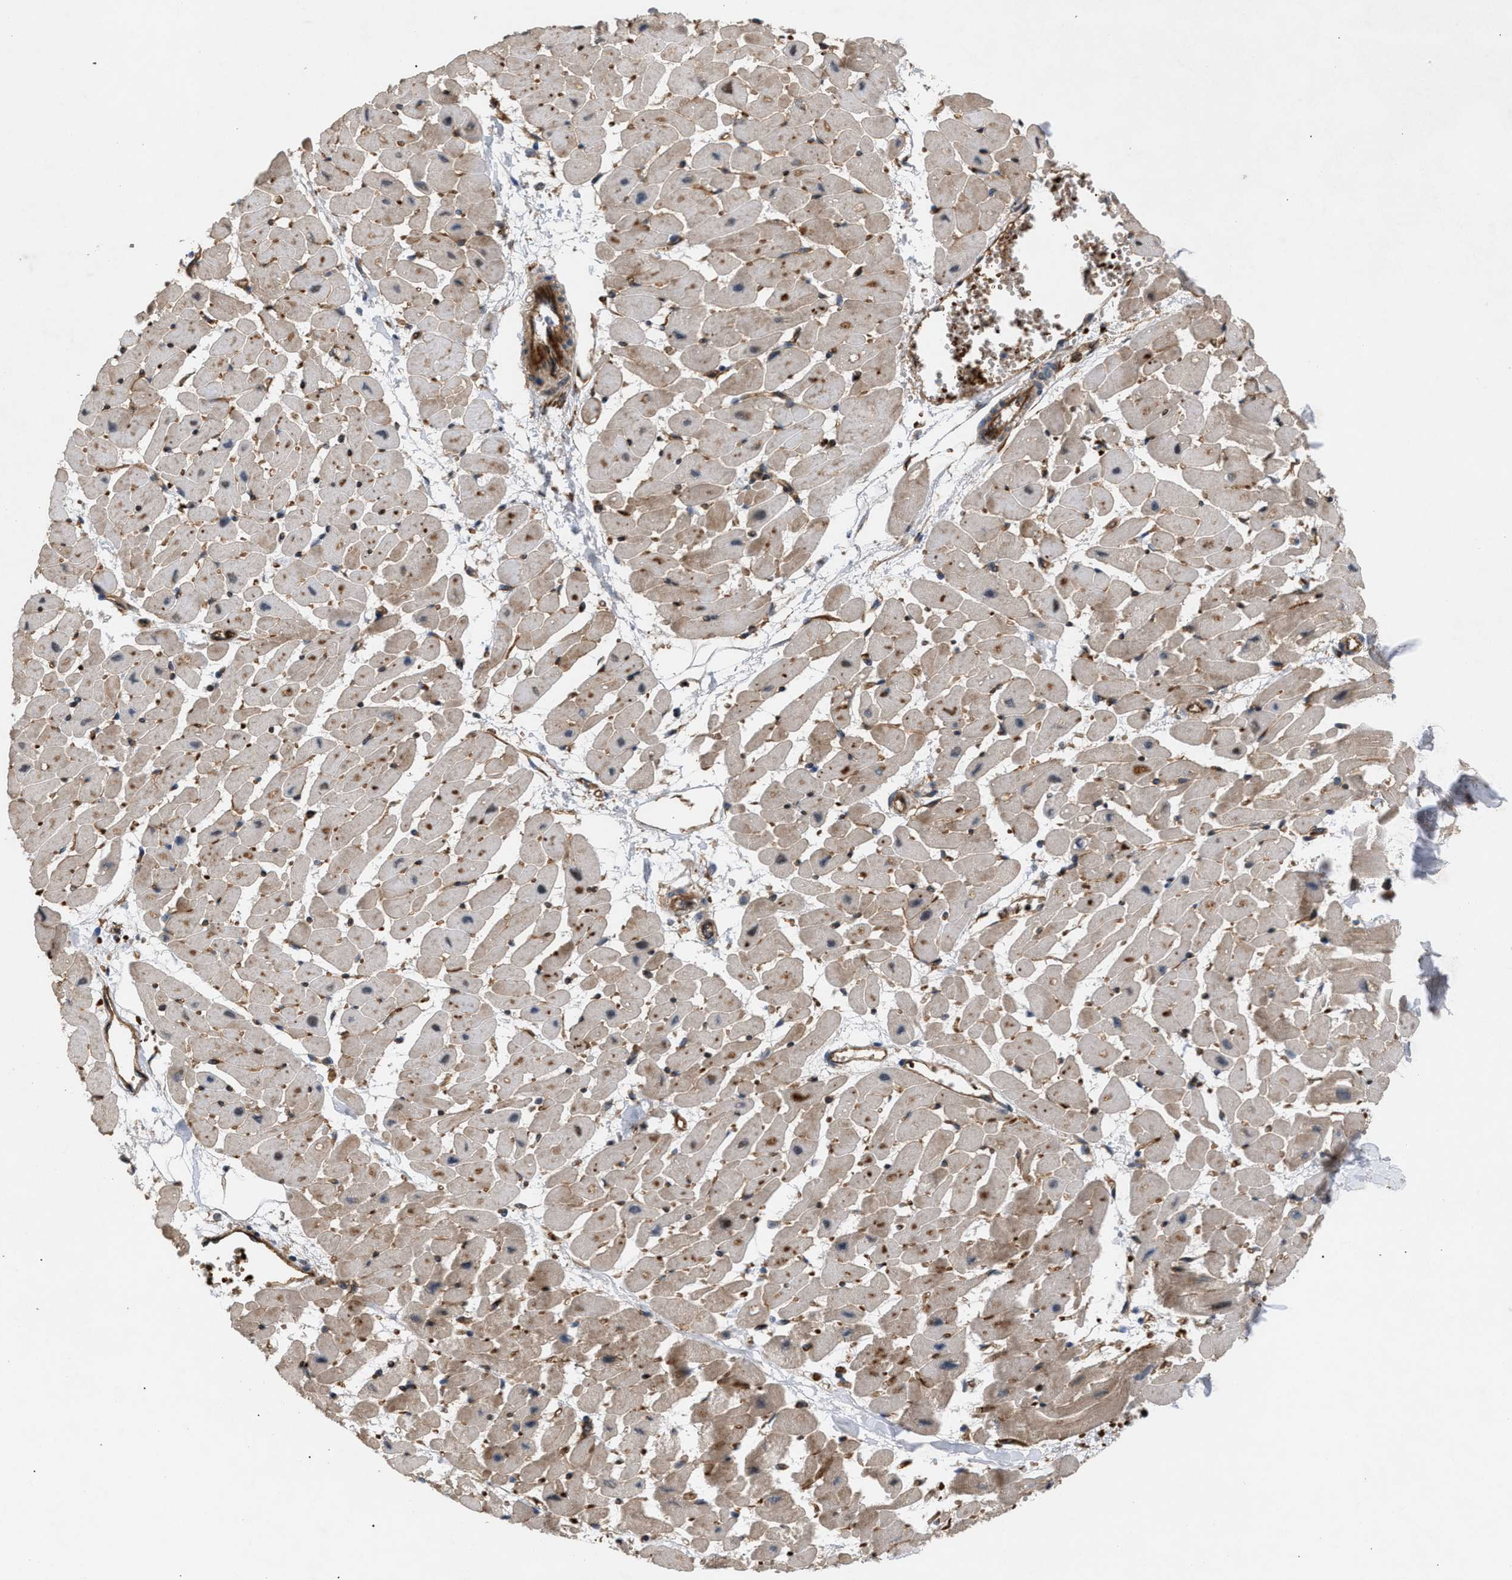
{"staining": {"intensity": "moderate", "quantity": ">75%", "location": "cytoplasmic/membranous"}, "tissue": "heart muscle", "cell_type": "Cardiomyocytes", "image_type": "normal", "snomed": [{"axis": "morphology", "description": "Normal tissue, NOS"}, {"axis": "topography", "description": "Heart"}], "caption": "Protein expression analysis of normal heart muscle shows moderate cytoplasmic/membranous staining in approximately >75% of cardiomyocytes. The protein of interest is shown in brown color, while the nuclei are stained blue.", "gene": "GCC1", "patient": {"sex": "female", "age": 19}}